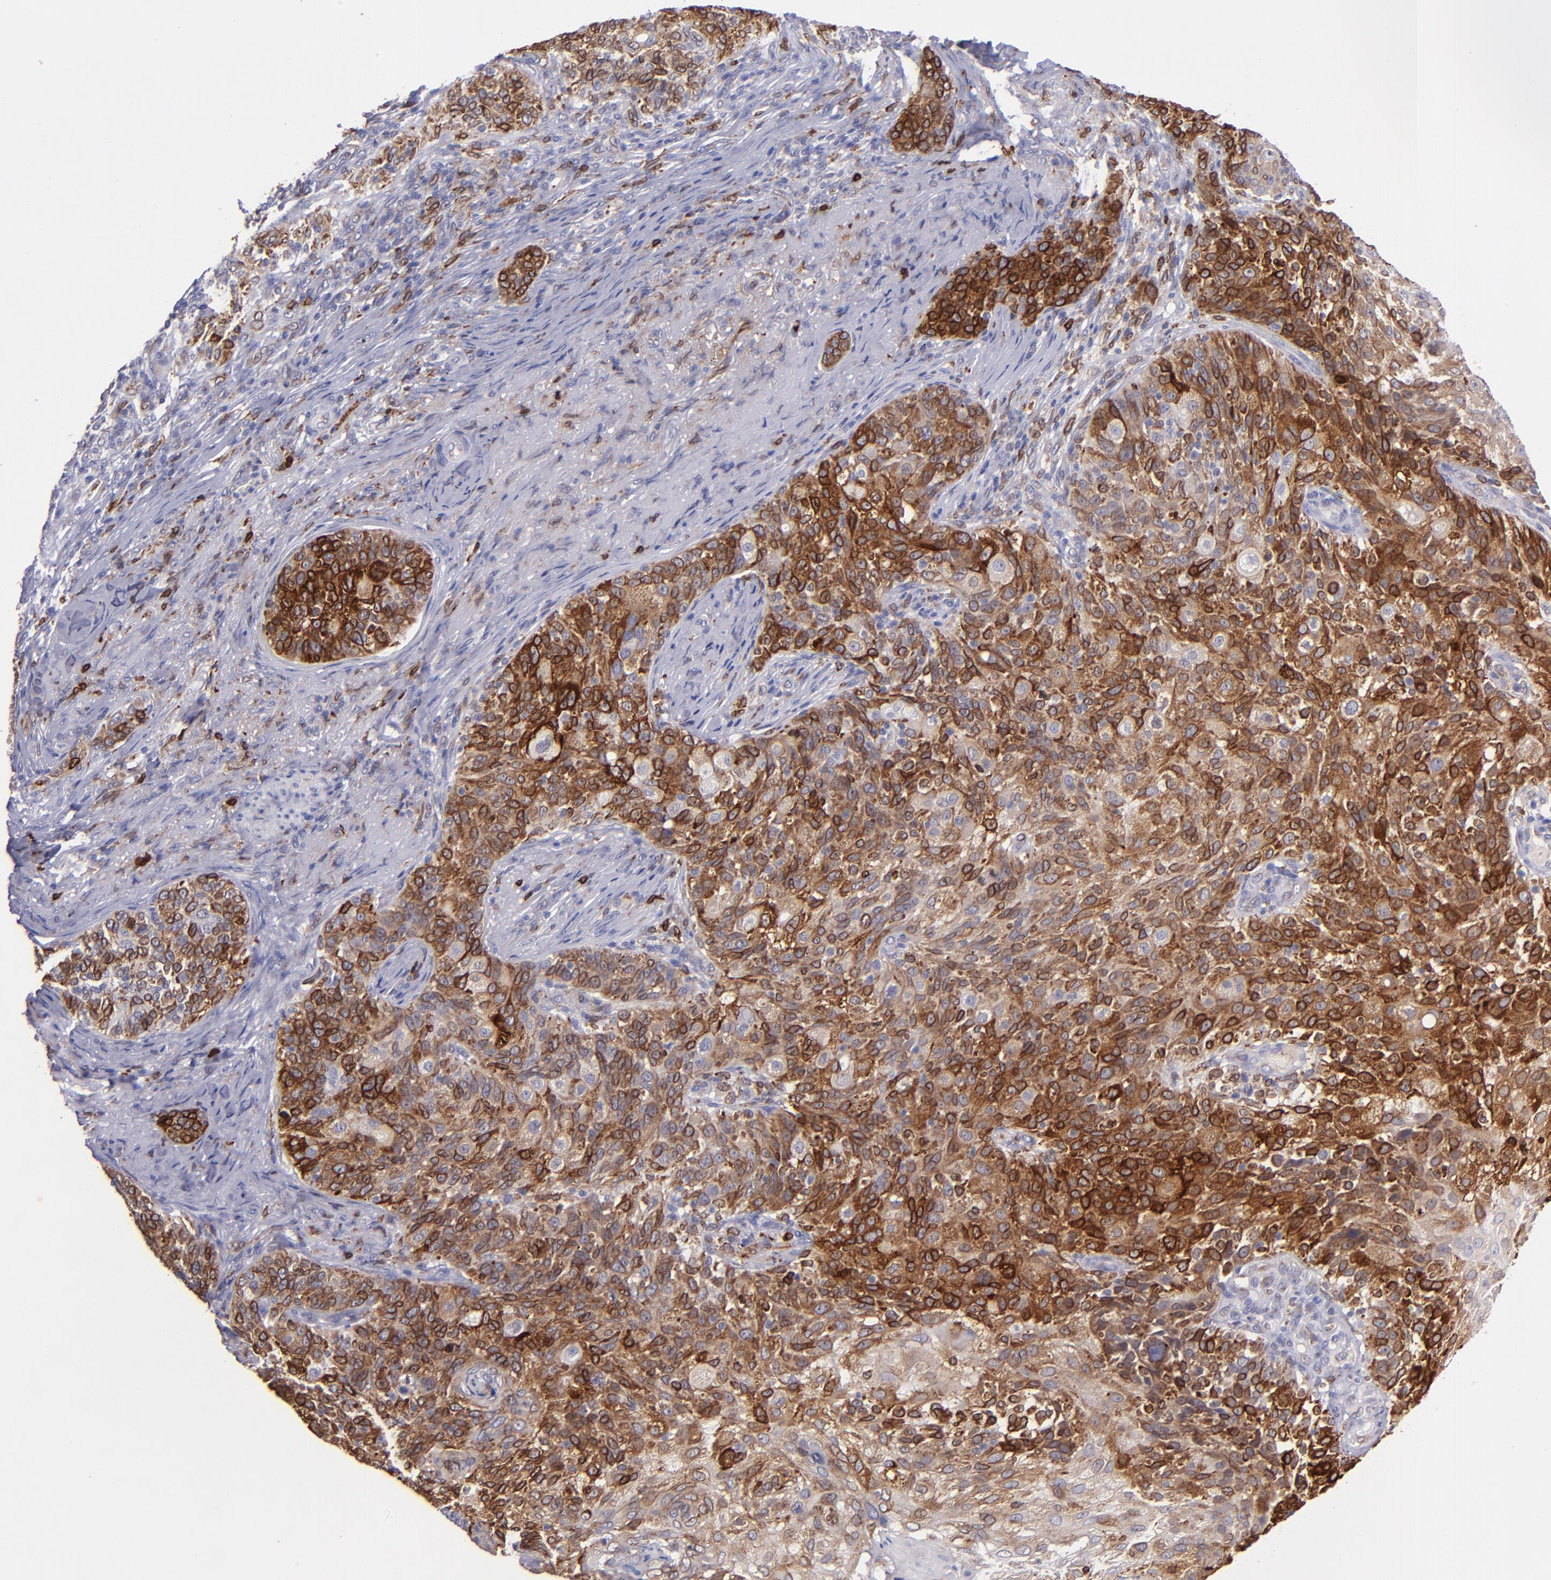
{"staining": {"intensity": "strong", "quantity": ">75%", "location": "cytoplasmic/membranous"}, "tissue": "skin cancer", "cell_type": "Tumor cells", "image_type": "cancer", "snomed": [{"axis": "morphology", "description": "Normal tissue, NOS"}, {"axis": "morphology", "description": "Squamous cell carcinoma, NOS"}, {"axis": "topography", "description": "Skin"}], "caption": "This image reveals immunohistochemistry staining of human skin squamous cell carcinoma, with high strong cytoplasmic/membranous expression in approximately >75% of tumor cells.", "gene": "PTGS1", "patient": {"sex": "female", "age": 83}}